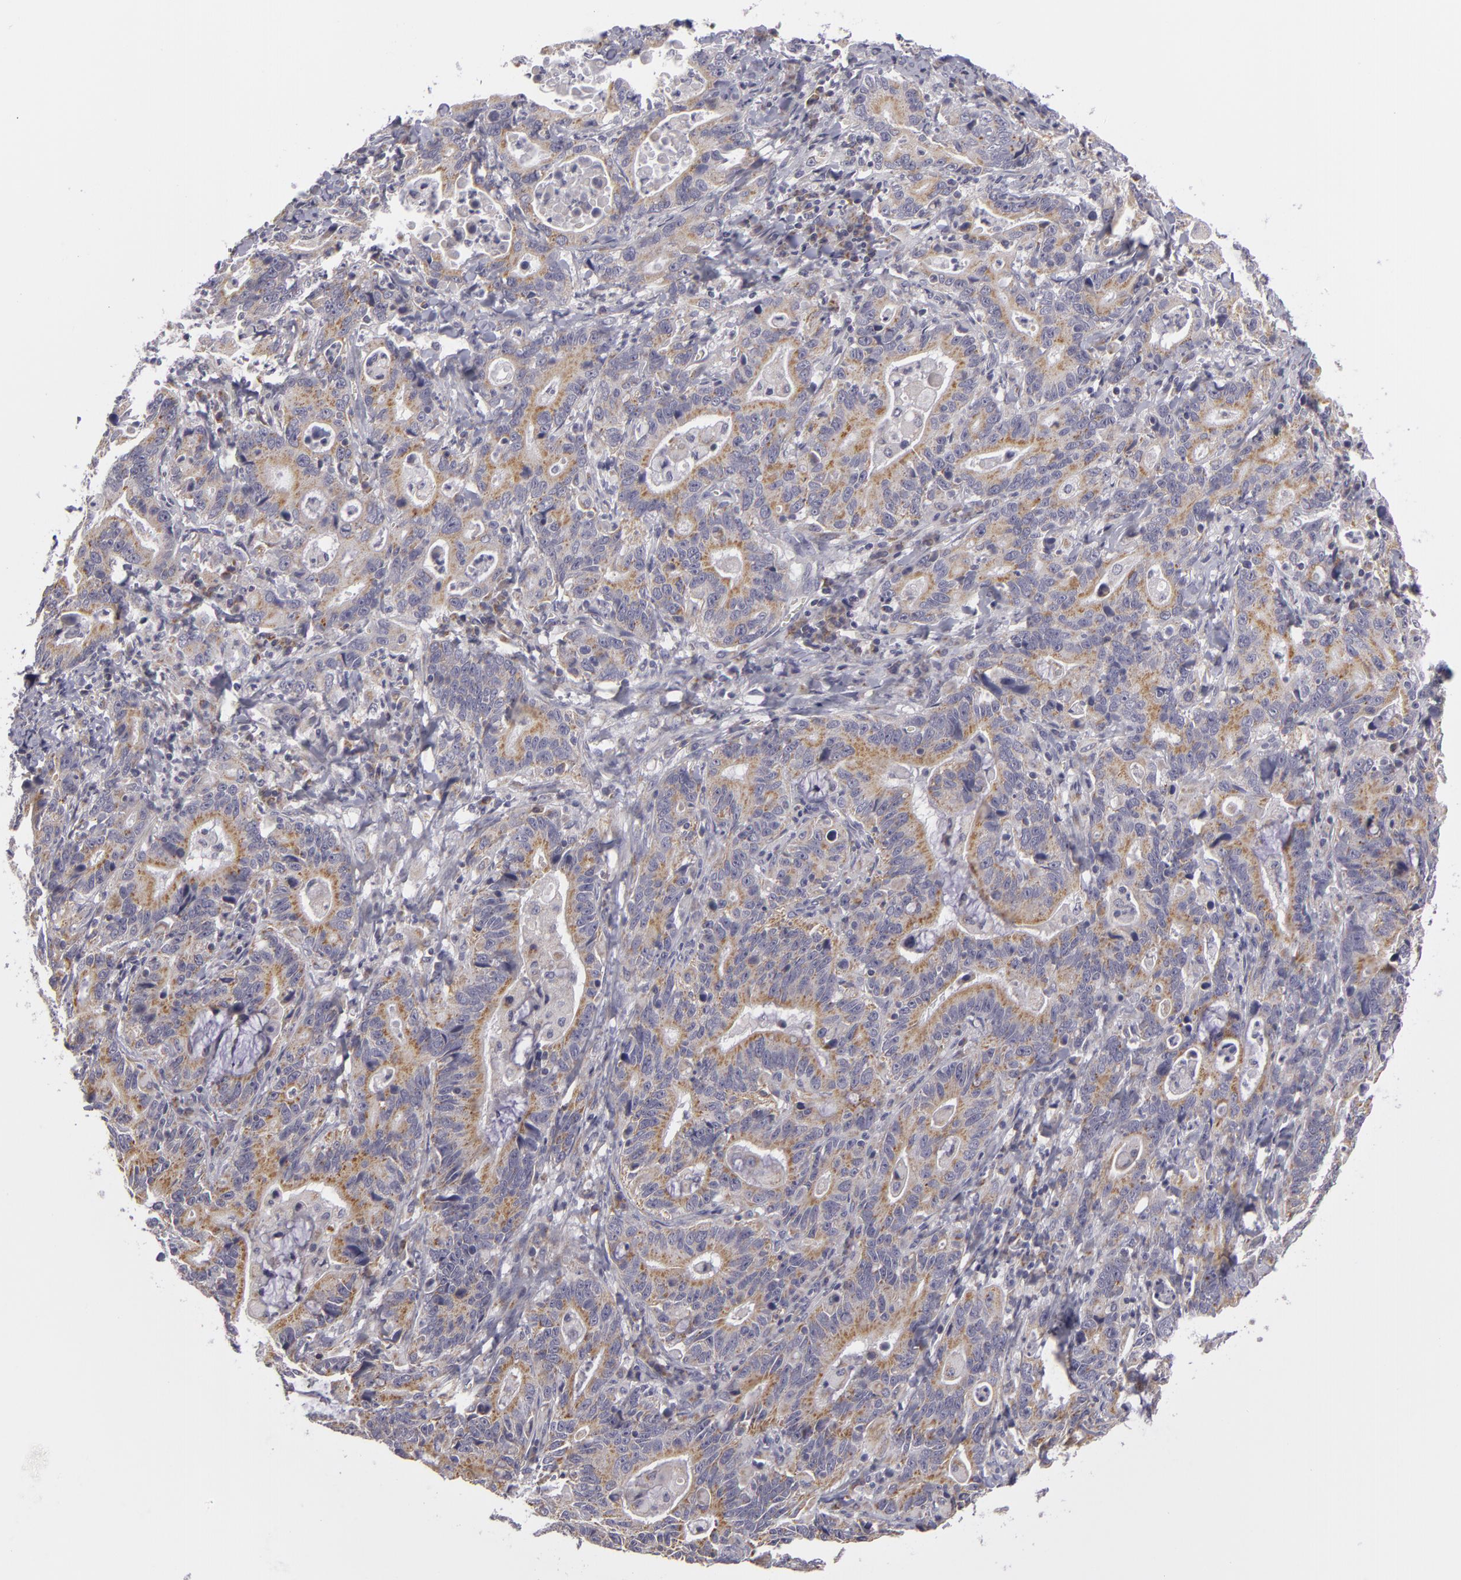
{"staining": {"intensity": "moderate", "quantity": ">75%", "location": "cytoplasmic/membranous"}, "tissue": "stomach cancer", "cell_type": "Tumor cells", "image_type": "cancer", "snomed": [{"axis": "morphology", "description": "Adenocarcinoma, NOS"}, {"axis": "topography", "description": "Stomach, upper"}], "caption": "Human stomach cancer stained for a protein (brown) reveals moderate cytoplasmic/membranous positive staining in approximately >75% of tumor cells.", "gene": "ATP2B3", "patient": {"sex": "male", "age": 63}}